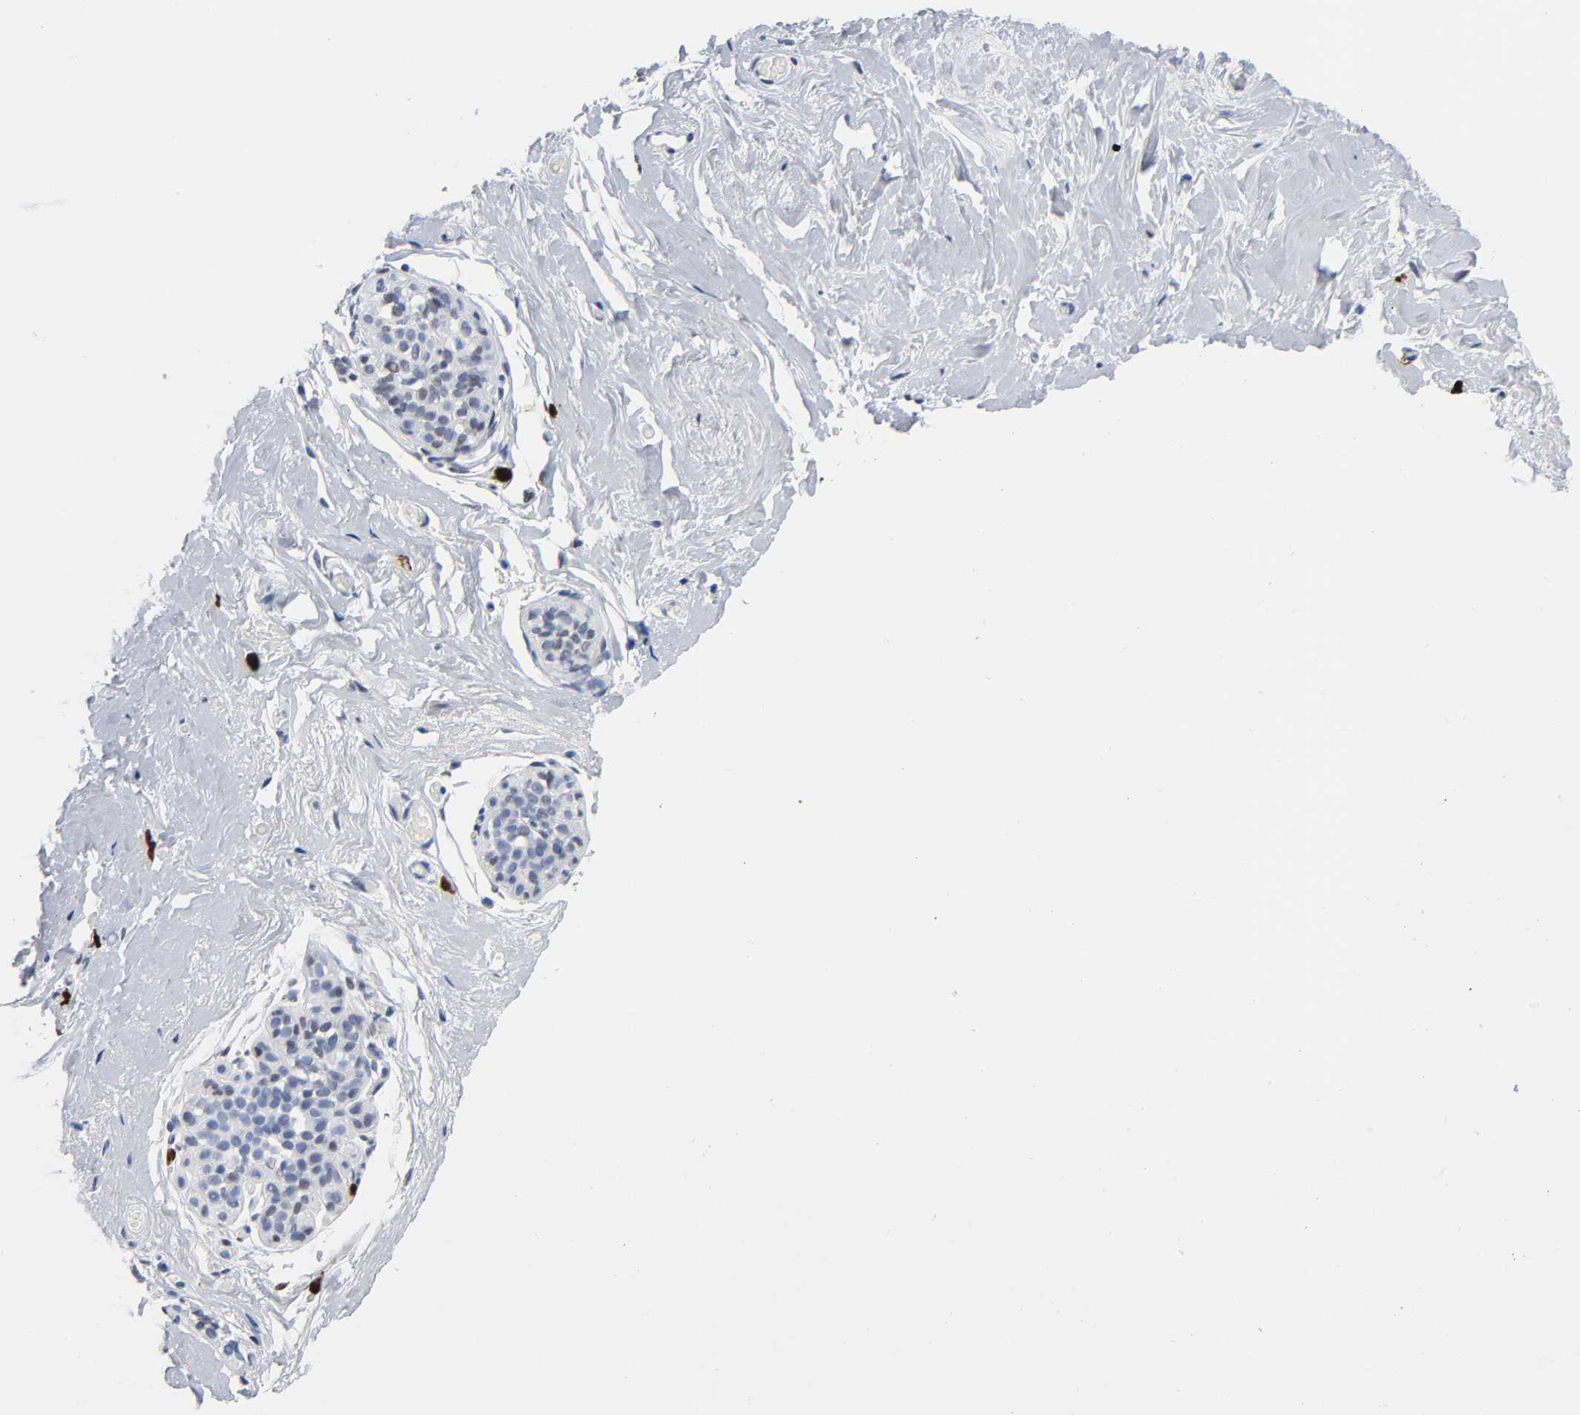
{"staining": {"intensity": "negative", "quantity": "none", "location": "none"}, "tissue": "breast", "cell_type": "Adipocytes", "image_type": "normal", "snomed": [{"axis": "morphology", "description": "Normal tissue, NOS"}, {"axis": "topography", "description": "Breast"}], "caption": "Immunohistochemistry histopathology image of benign breast: breast stained with DAB reveals no significant protein expression in adipocytes. Nuclei are stained in blue.", "gene": "NAB2", "patient": {"sex": "female", "age": 75}}